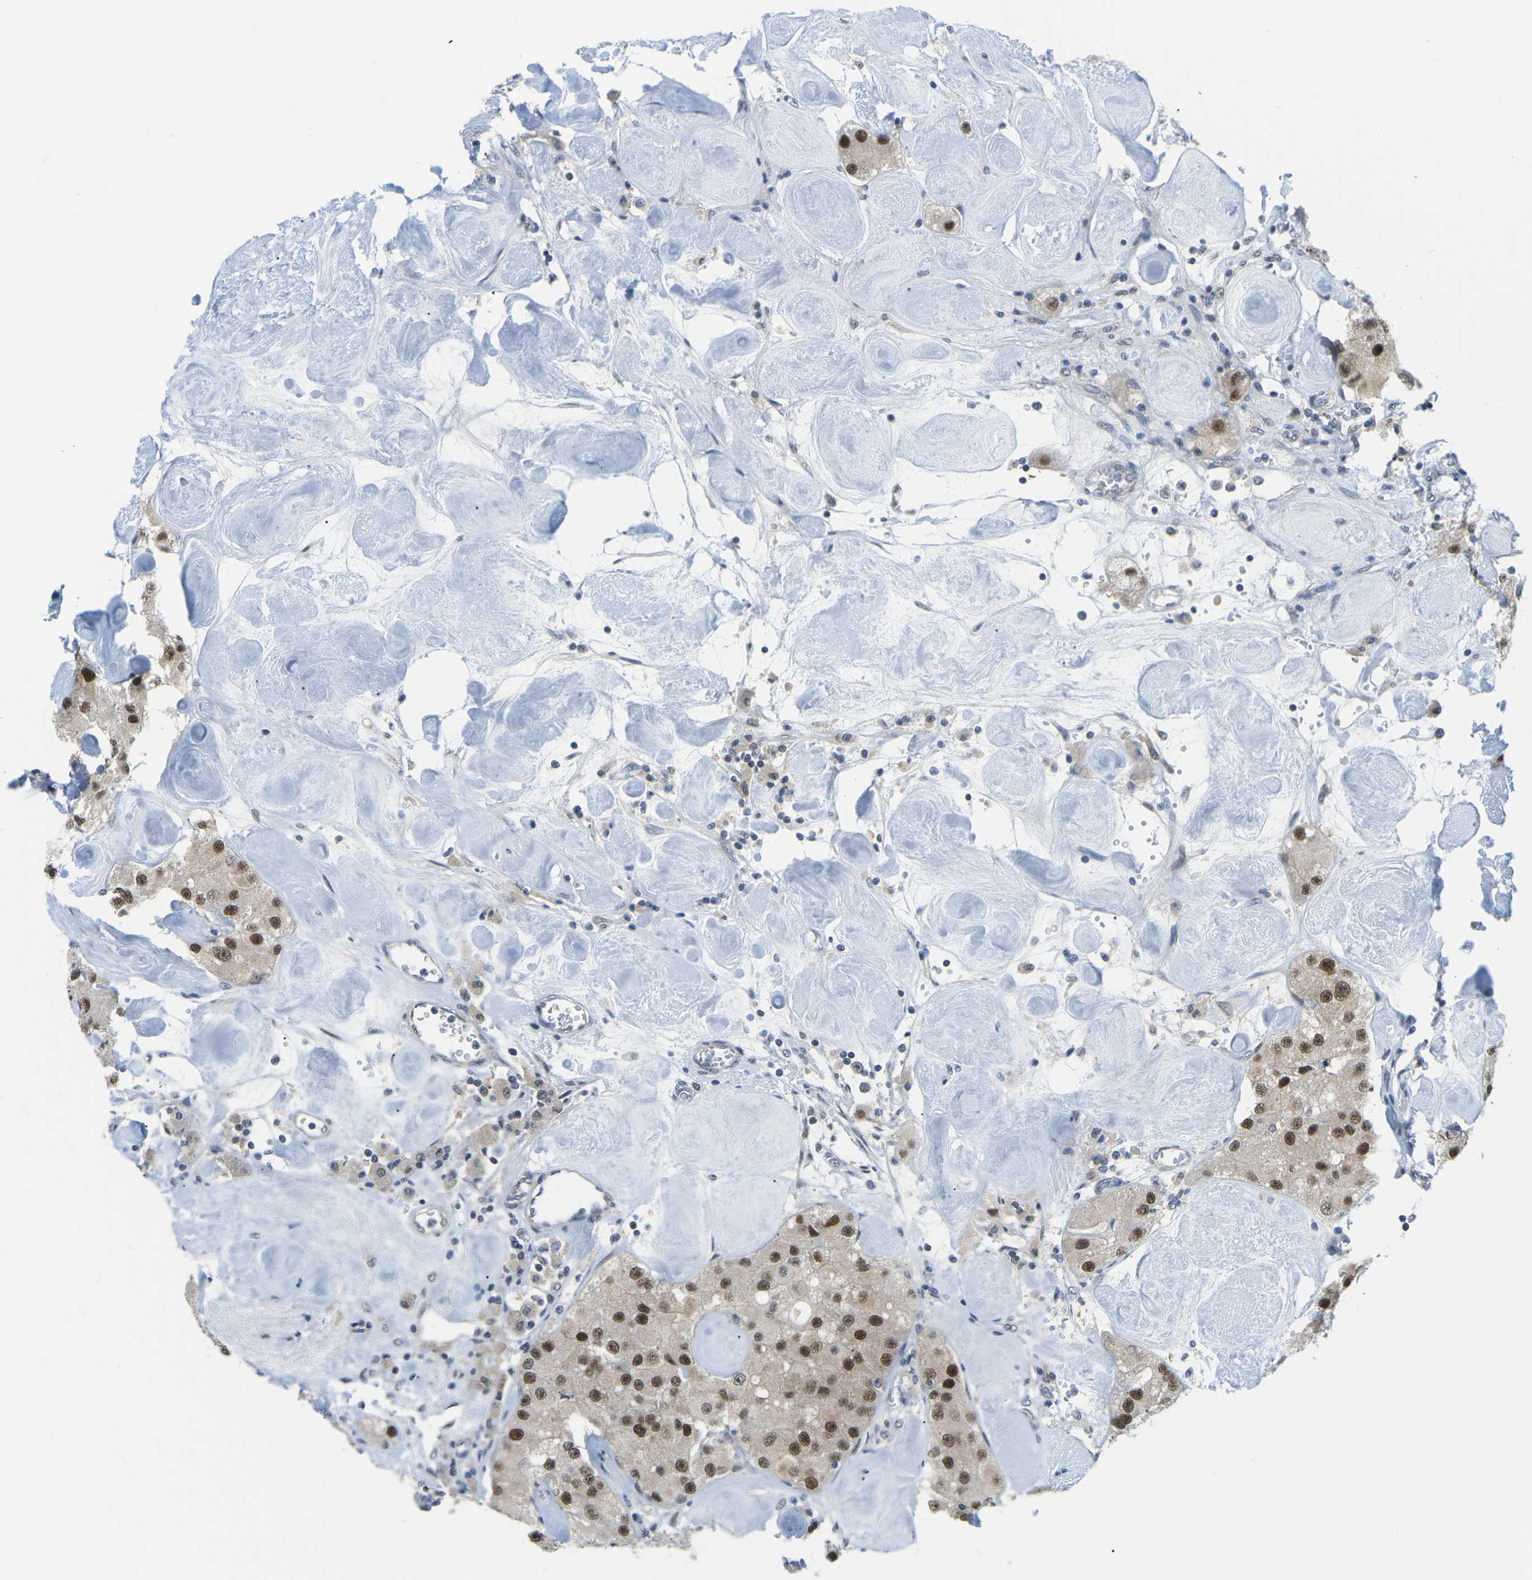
{"staining": {"intensity": "strong", "quantity": ">75%", "location": "nuclear"}, "tissue": "carcinoid", "cell_type": "Tumor cells", "image_type": "cancer", "snomed": [{"axis": "morphology", "description": "Carcinoid, malignant, NOS"}, {"axis": "topography", "description": "Pancreas"}], "caption": "A high amount of strong nuclear positivity is present in about >75% of tumor cells in carcinoid (malignant) tissue.", "gene": "UBA7", "patient": {"sex": "male", "age": 41}}